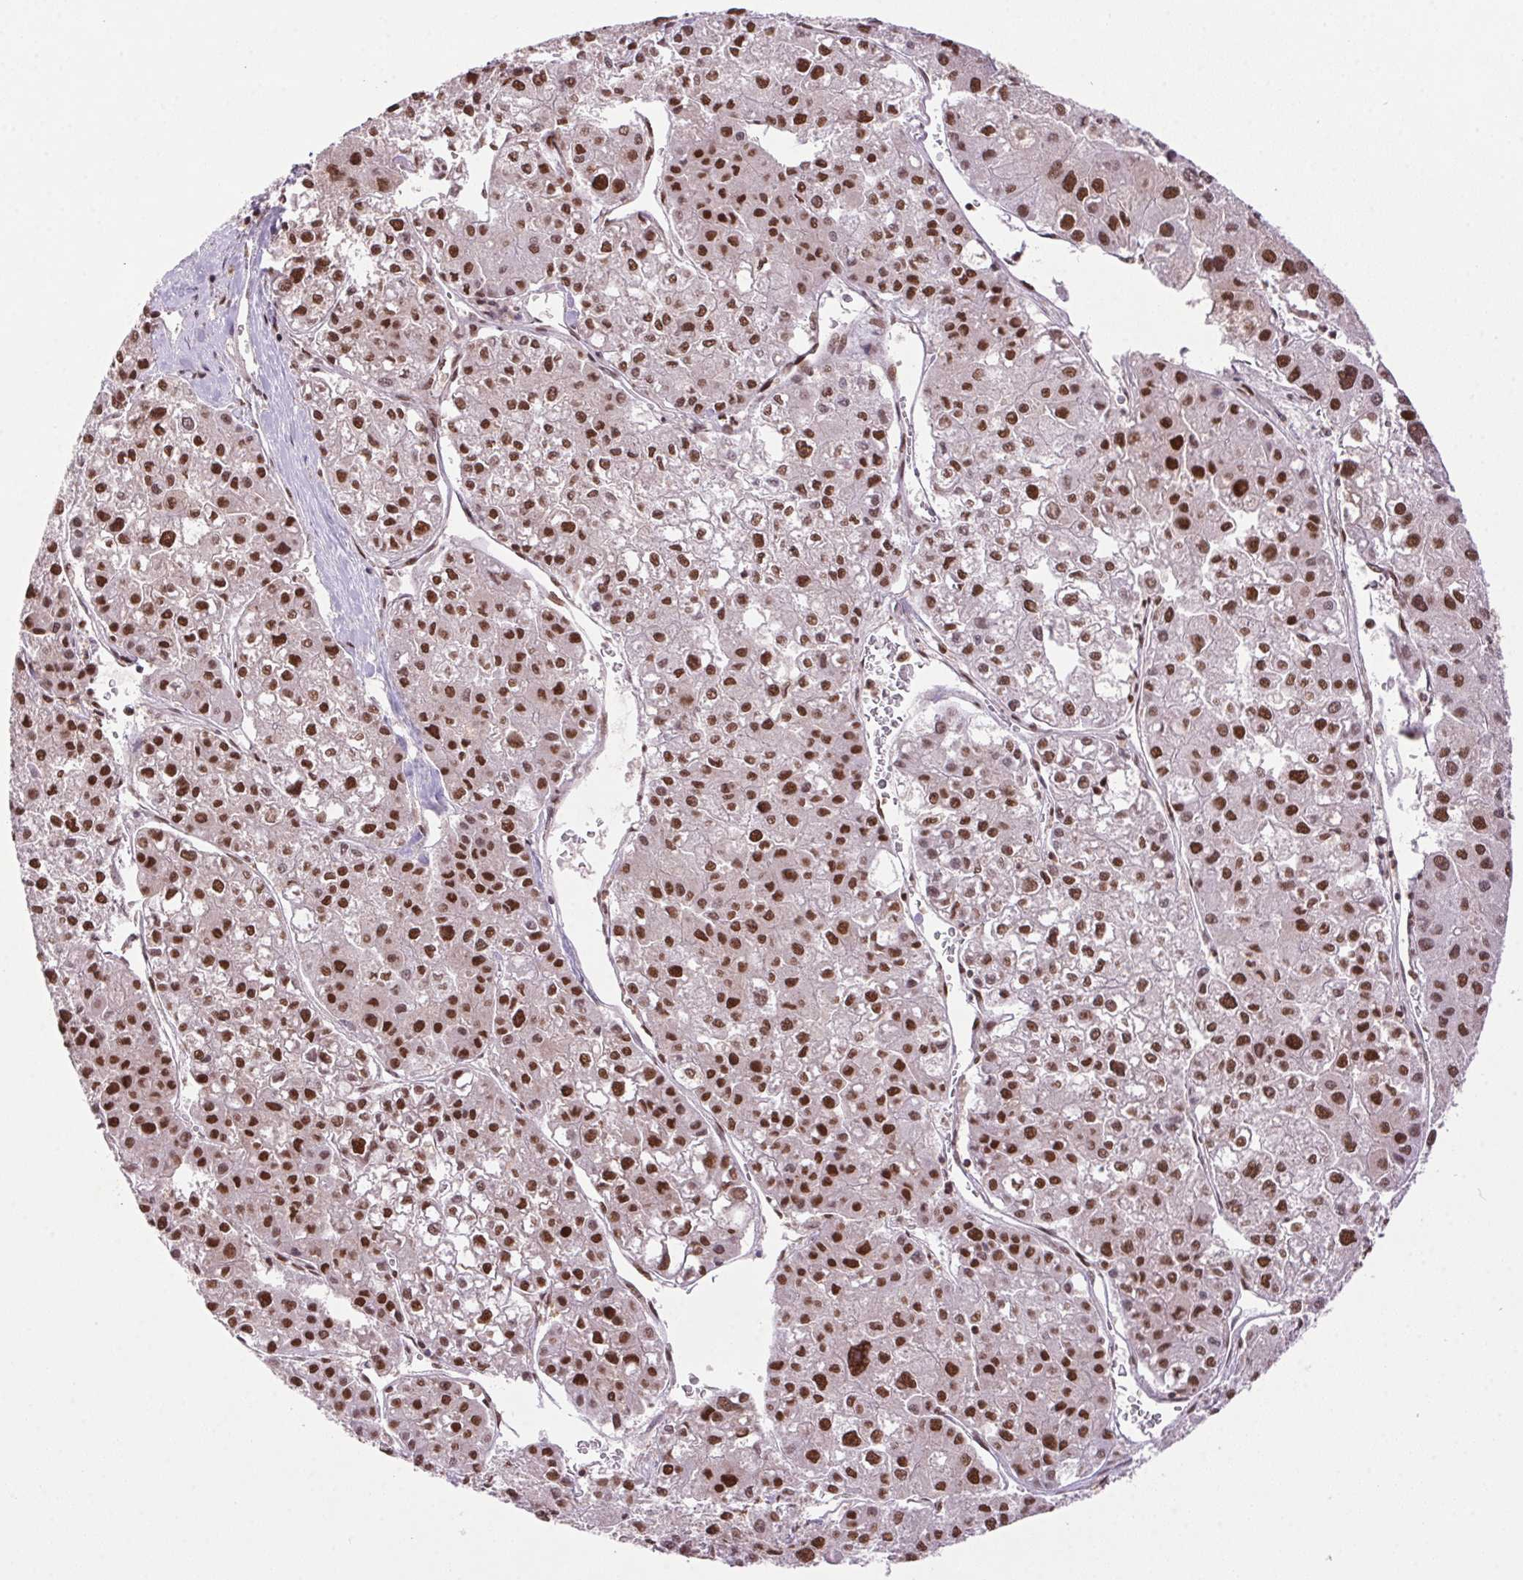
{"staining": {"intensity": "strong", "quantity": ">75%", "location": "nuclear"}, "tissue": "liver cancer", "cell_type": "Tumor cells", "image_type": "cancer", "snomed": [{"axis": "morphology", "description": "Carcinoma, Hepatocellular, NOS"}, {"axis": "topography", "description": "Liver"}], "caption": "A high-resolution histopathology image shows immunohistochemistry staining of liver cancer, which displays strong nuclear staining in approximately >75% of tumor cells.", "gene": "ZNF207", "patient": {"sex": "male", "age": 73}}